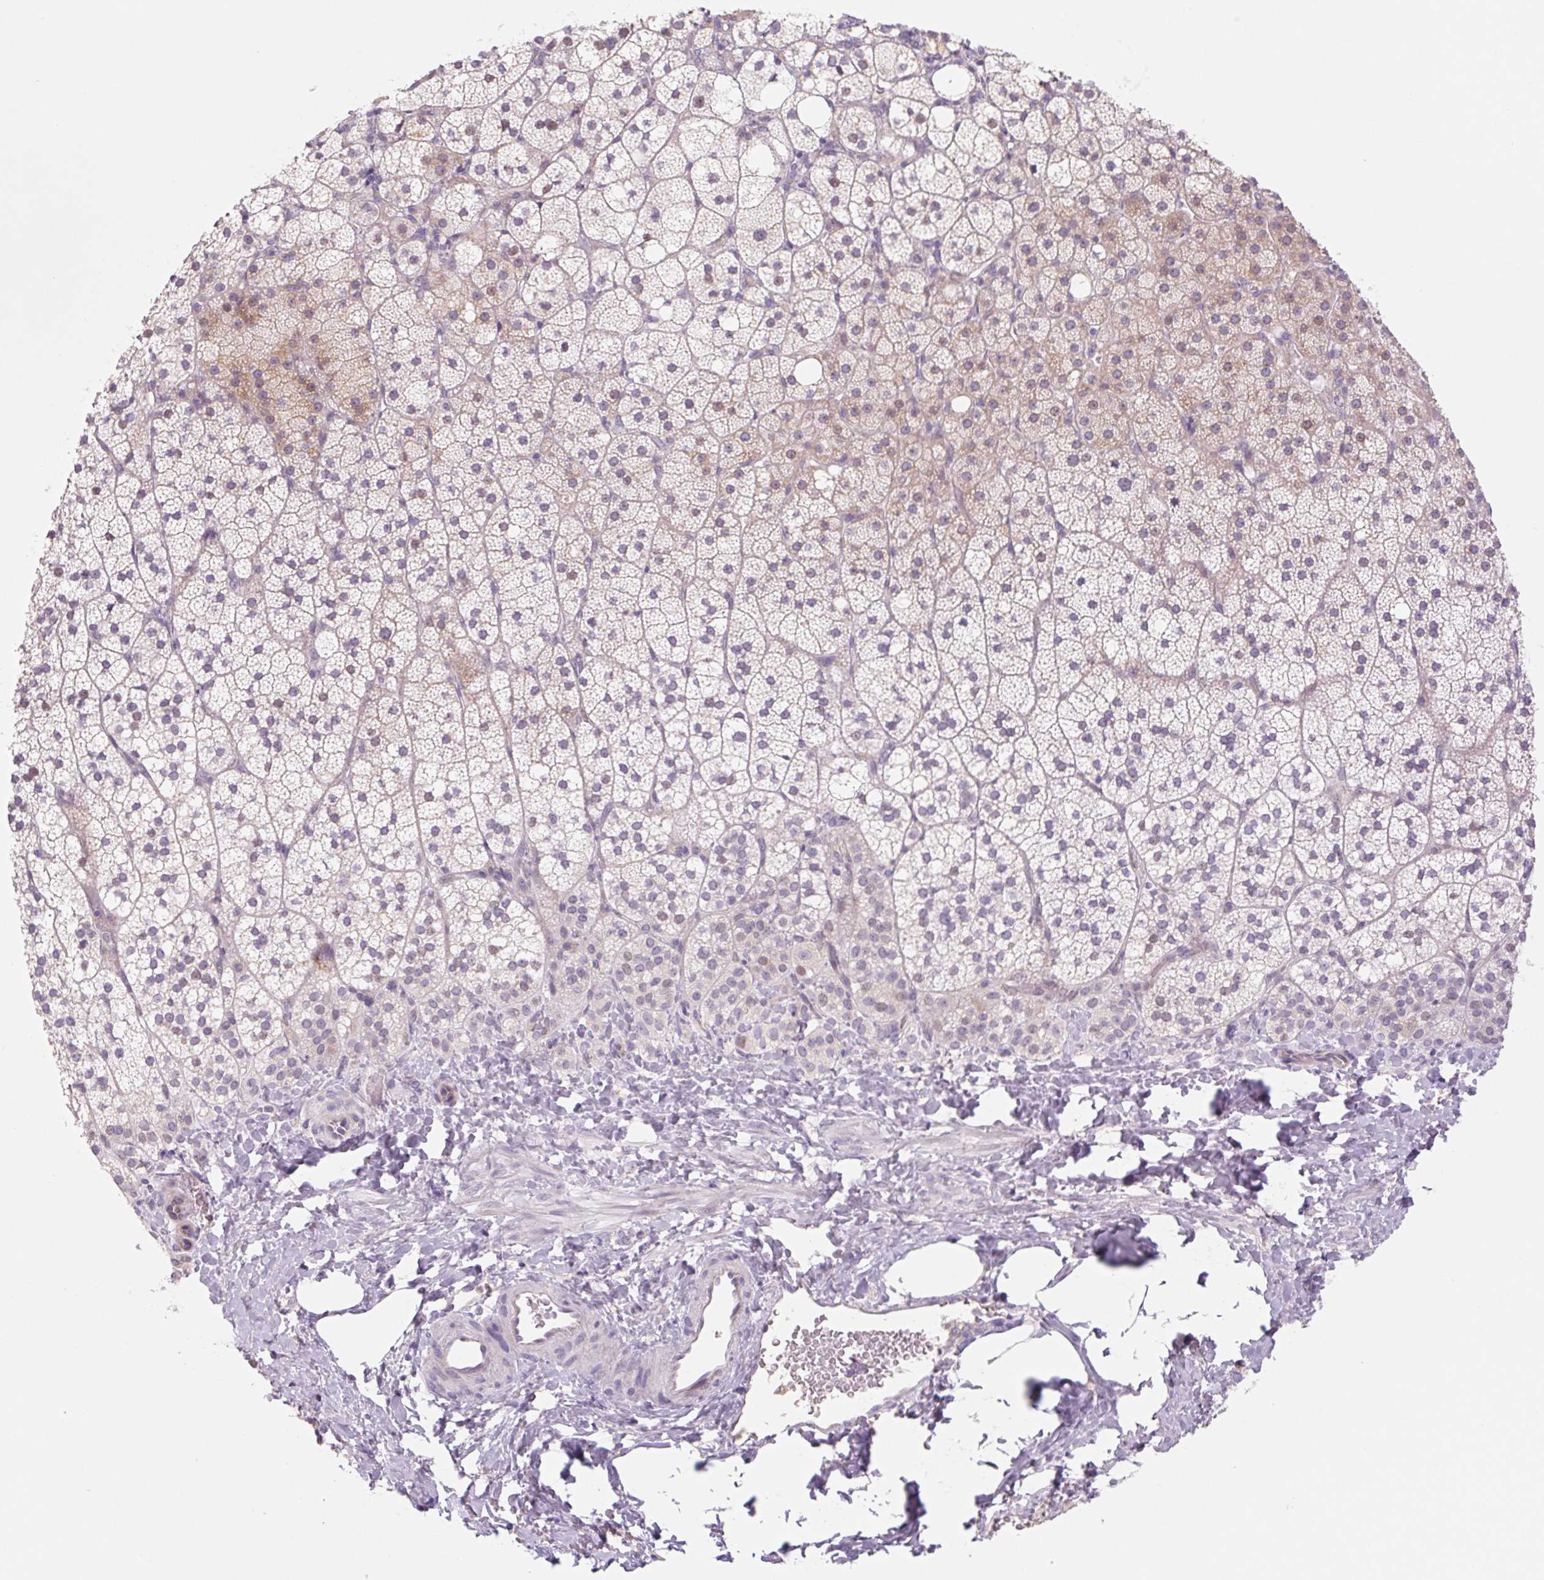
{"staining": {"intensity": "moderate", "quantity": "<25%", "location": "cytoplasmic/membranous"}, "tissue": "adrenal gland", "cell_type": "Glandular cells", "image_type": "normal", "snomed": [{"axis": "morphology", "description": "Normal tissue, NOS"}, {"axis": "topography", "description": "Adrenal gland"}], "caption": "This micrograph displays benign adrenal gland stained with immunohistochemistry (IHC) to label a protein in brown. The cytoplasmic/membranous of glandular cells show moderate positivity for the protein. Nuclei are counter-stained blue.", "gene": "KRT1", "patient": {"sex": "male", "age": 53}}